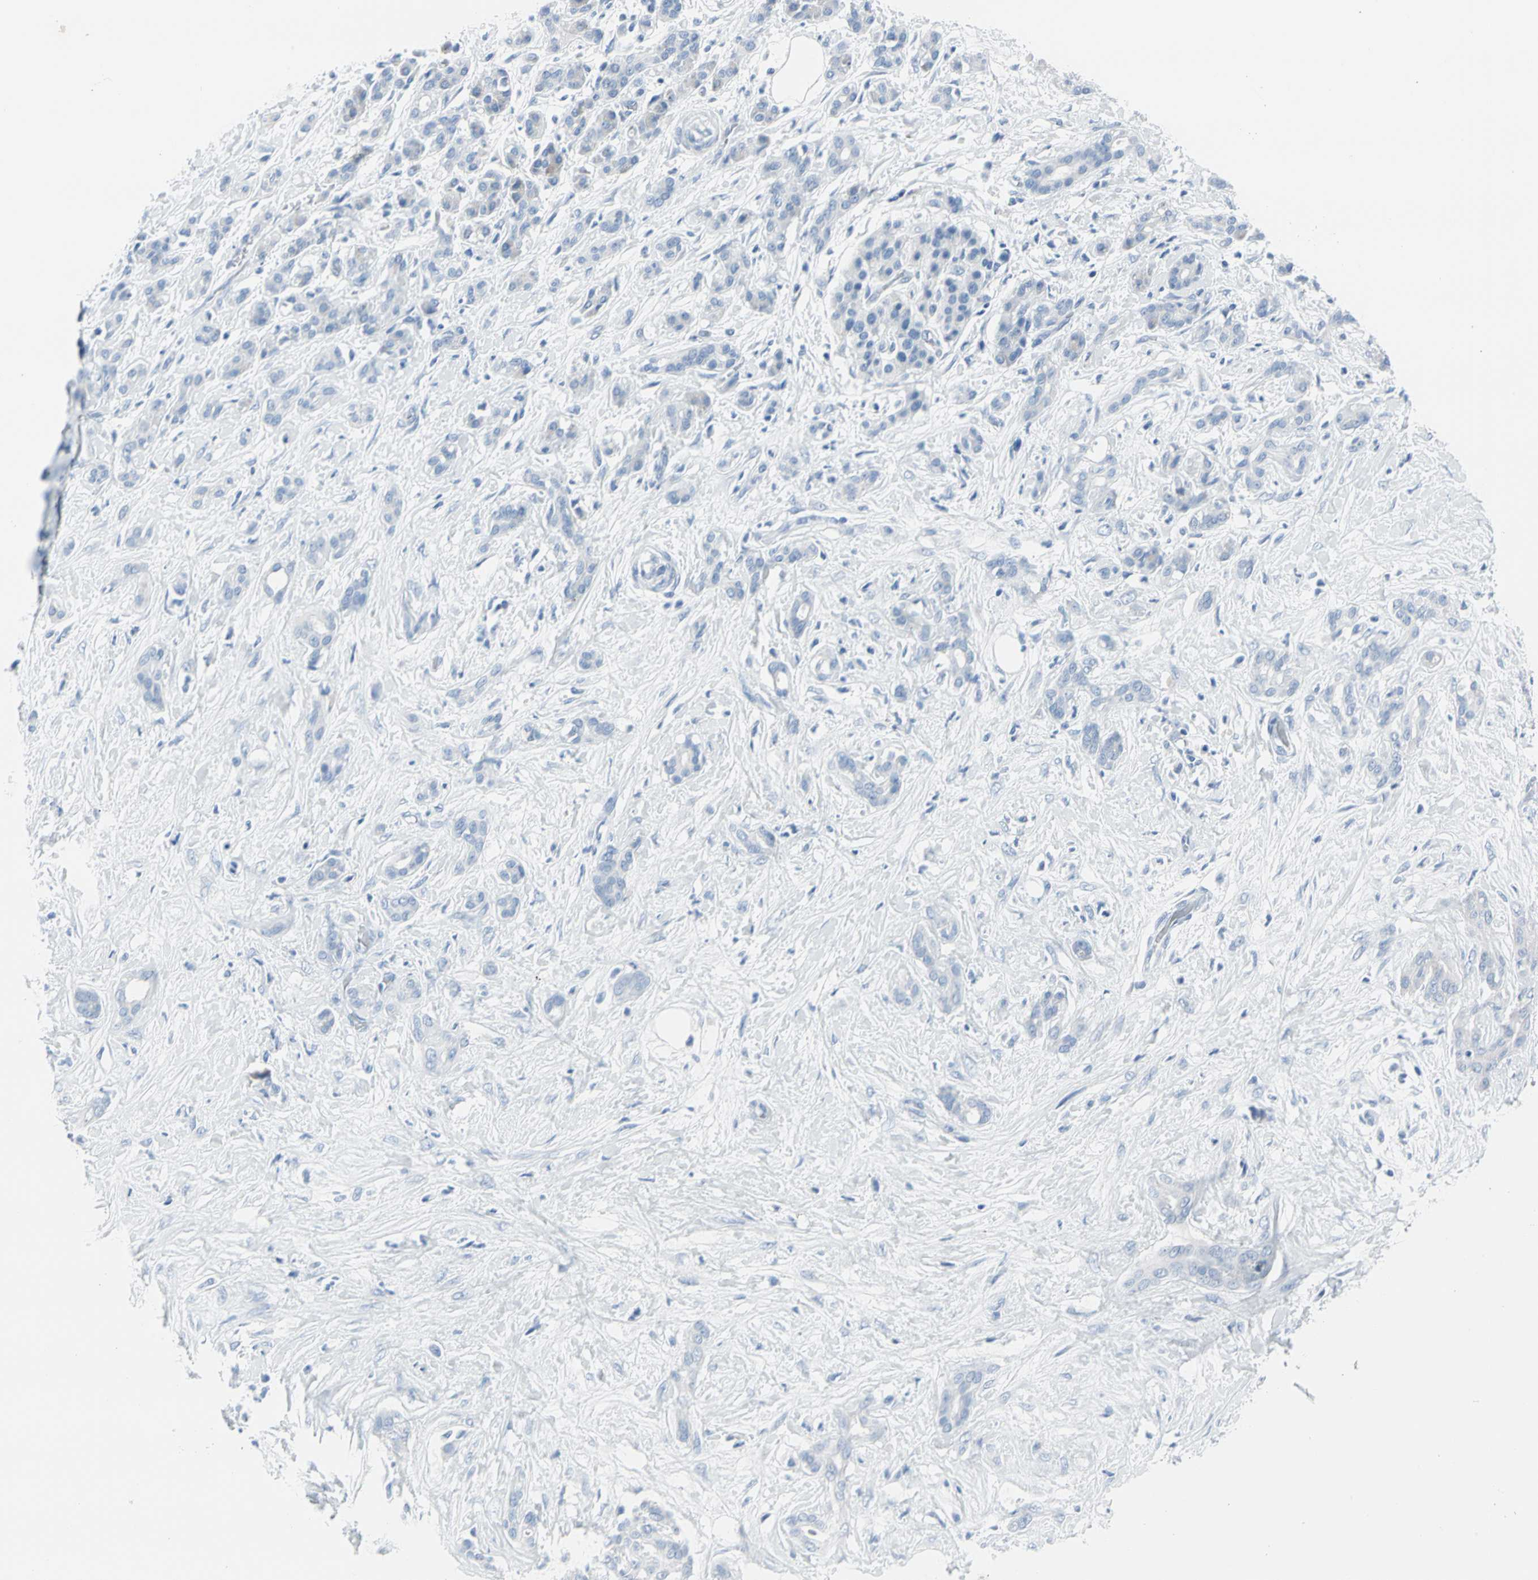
{"staining": {"intensity": "negative", "quantity": "none", "location": "none"}, "tissue": "pancreatic cancer", "cell_type": "Tumor cells", "image_type": "cancer", "snomed": [{"axis": "morphology", "description": "Adenocarcinoma, NOS"}, {"axis": "topography", "description": "Pancreas"}], "caption": "Immunohistochemistry (IHC) image of pancreatic adenocarcinoma stained for a protein (brown), which demonstrates no expression in tumor cells.", "gene": "TPO", "patient": {"sex": "male", "age": 41}}